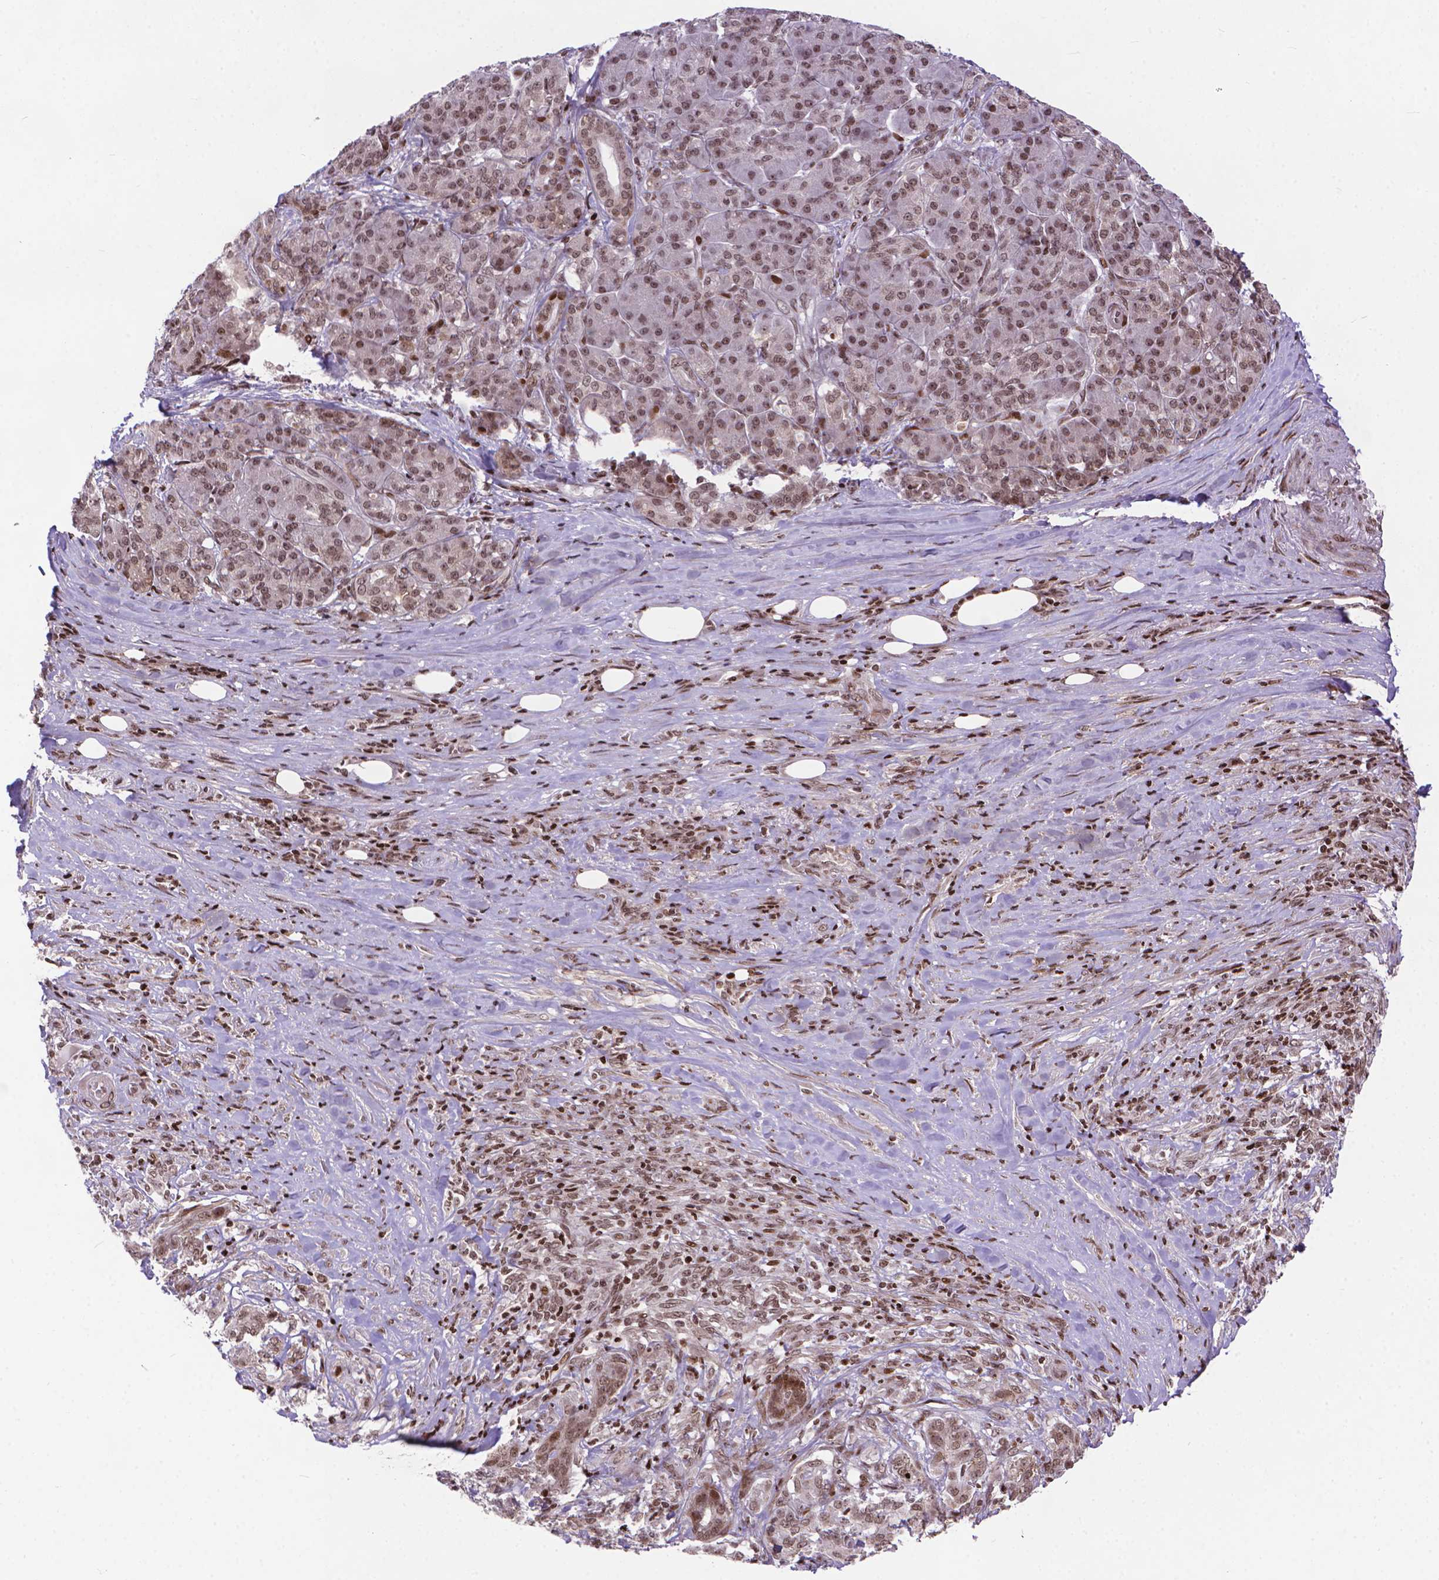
{"staining": {"intensity": "weak", "quantity": ">75%", "location": "nuclear"}, "tissue": "pancreatic cancer", "cell_type": "Tumor cells", "image_type": "cancer", "snomed": [{"axis": "morphology", "description": "Normal tissue, NOS"}, {"axis": "morphology", "description": "Inflammation, NOS"}, {"axis": "morphology", "description": "Adenocarcinoma, NOS"}, {"axis": "topography", "description": "Pancreas"}], "caption": "Brown immunohistochemical staining in human pancreatic cancer demonstrates weak nuclear expression in approximately >75% of tumor cells. Nuclei are stained in blue.", "gene": "AMER1", "patient": {"sex": "male", "age": 57}}